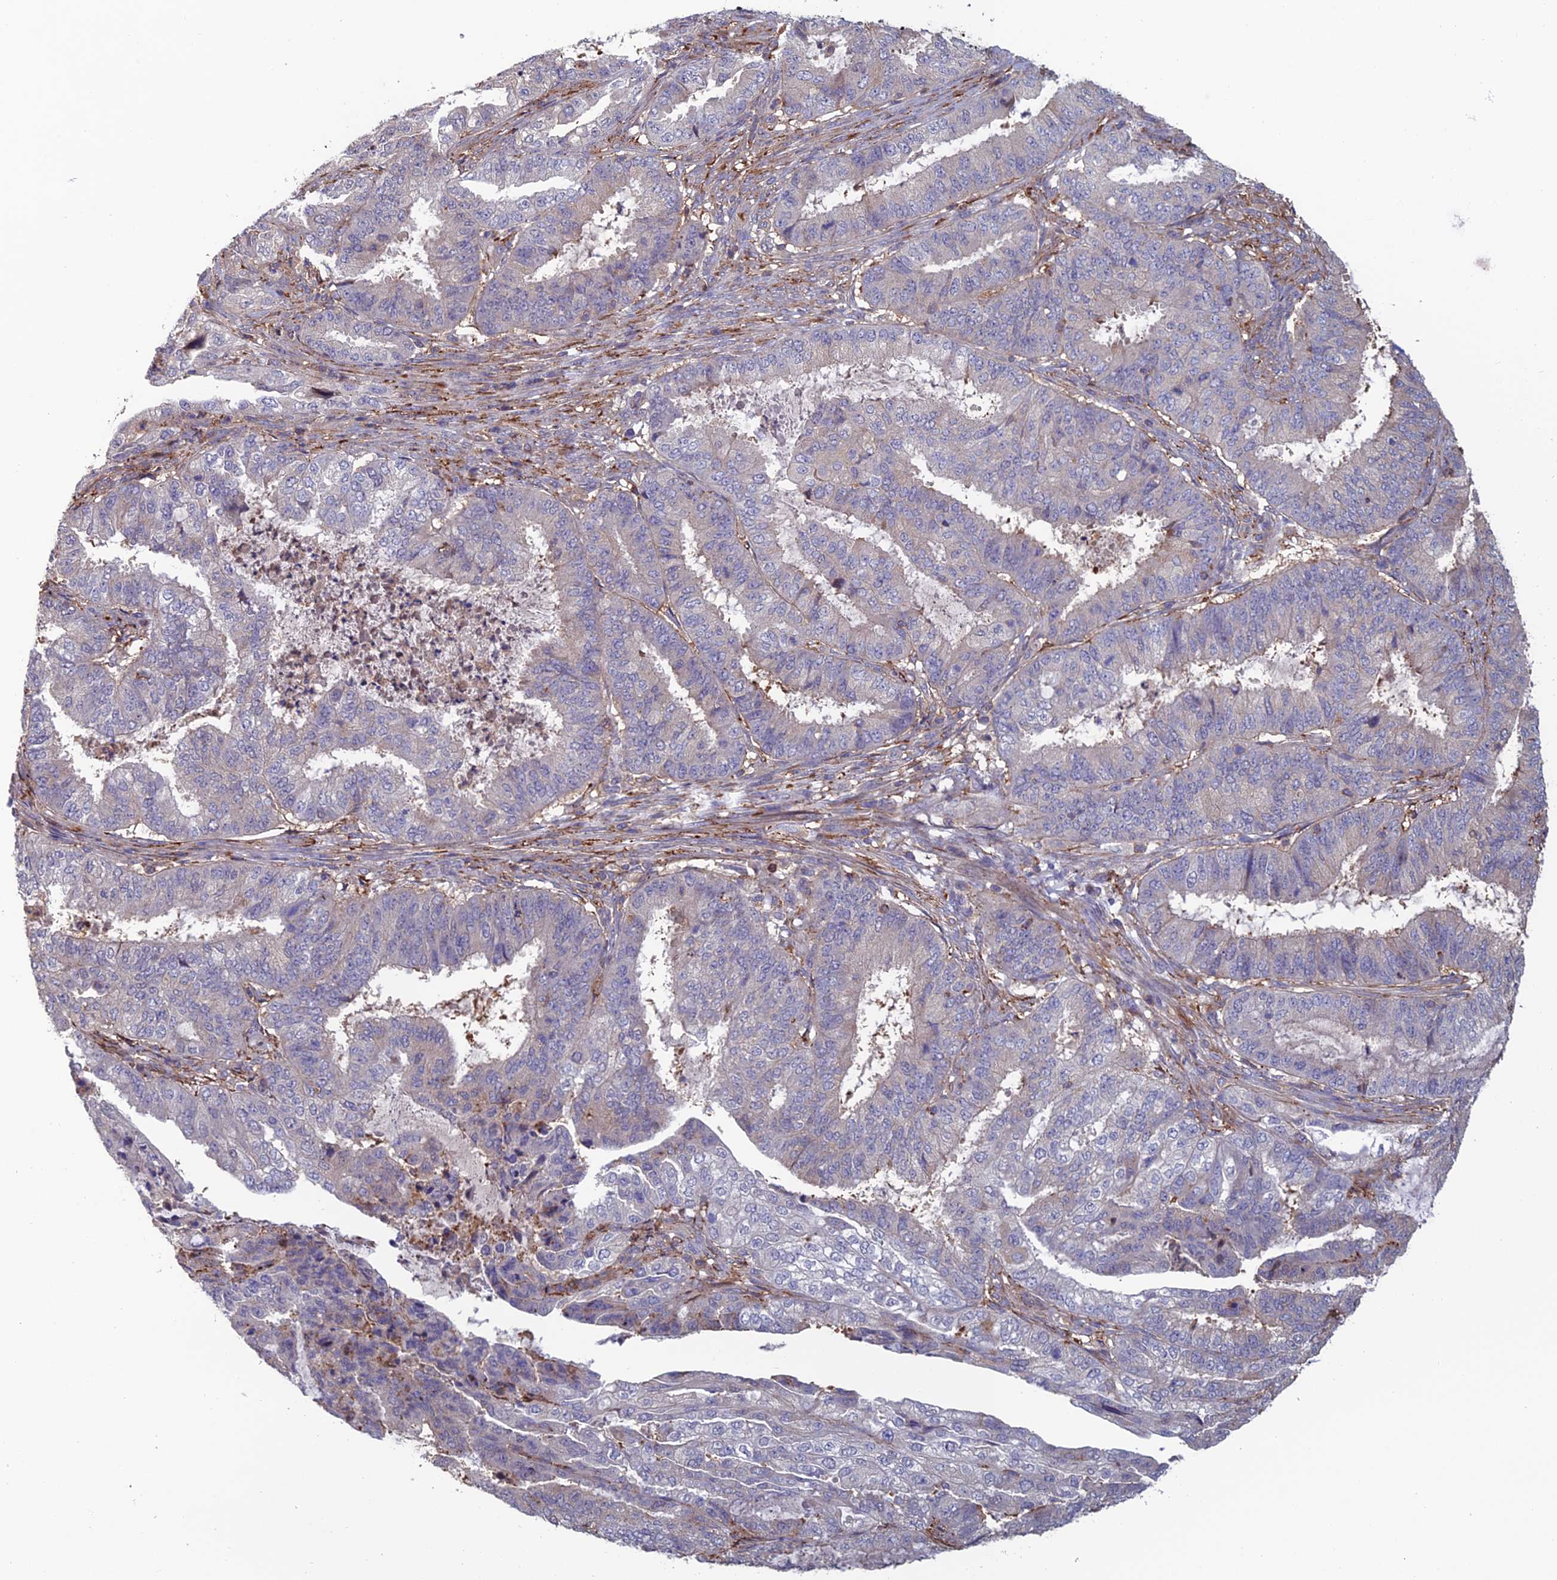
{"staining": {"intensity": "negative", "quantity": "none", "location": "none"}, "tissue": "endometrial cancer", "cell_type": "Tumor cells", "image_type": "cancer", "snomed": [{"axis": "morphology", "description": "Adenocarcinoma, NOS"}, {"axis": "topography", "description": "Endometrium"}], "caption": "Immunohistochemistry (IHC) histopathology image of neoplastic tissue: human endometrial cancer stained with DAB reveals no significant protein positivity in tumor cells.", "gene": "C15orf62", "patient": {"sex": "female", "age": 51}}